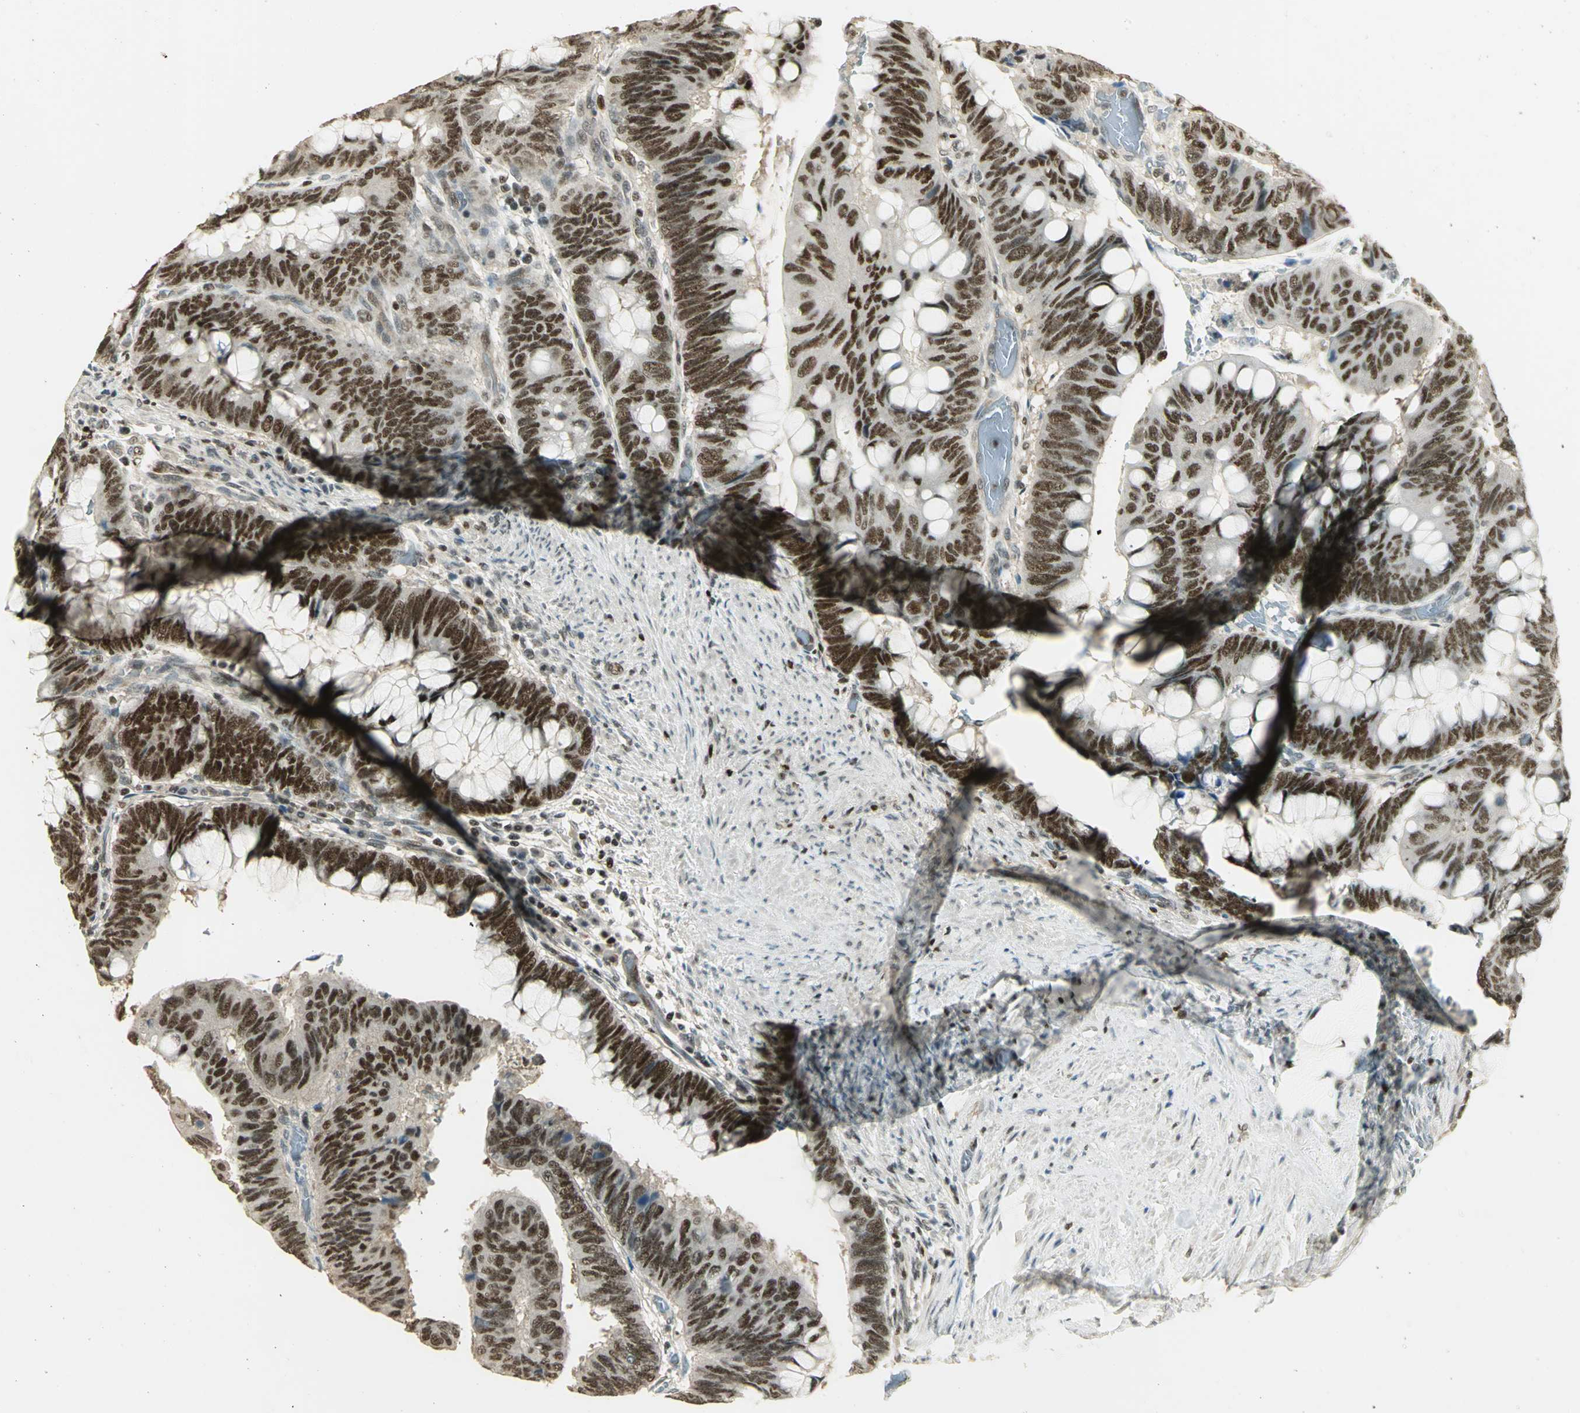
{"staining": {"intensity": "strong", "quantity": ">75%", "location": "nuclear"}, "tissue": "colorectal cancer", "cell_type": "Tumor cells", "image_type": "cancer", "snomed": [{"axis": "morphology", "description": "Normal tissue, NOS"}, {"axis": "morphology", "description": "Adenocarcinoma, NOS"}, {"axis": "topography", "description": "Rectum"}], "caption": "Immunohistochemistry (IHC) photomicrograph of neoplastic tissue: human colorectal cancer (adenocarcinoma) stained using immunohistochemistry (IHC) reveals high levels of strong protein expression localized specifically in the nuclear of tumor cells, appearing as a nuclear brown color.", "gene": "ELF1", "patient": {"sex": "male", "age": 92}}